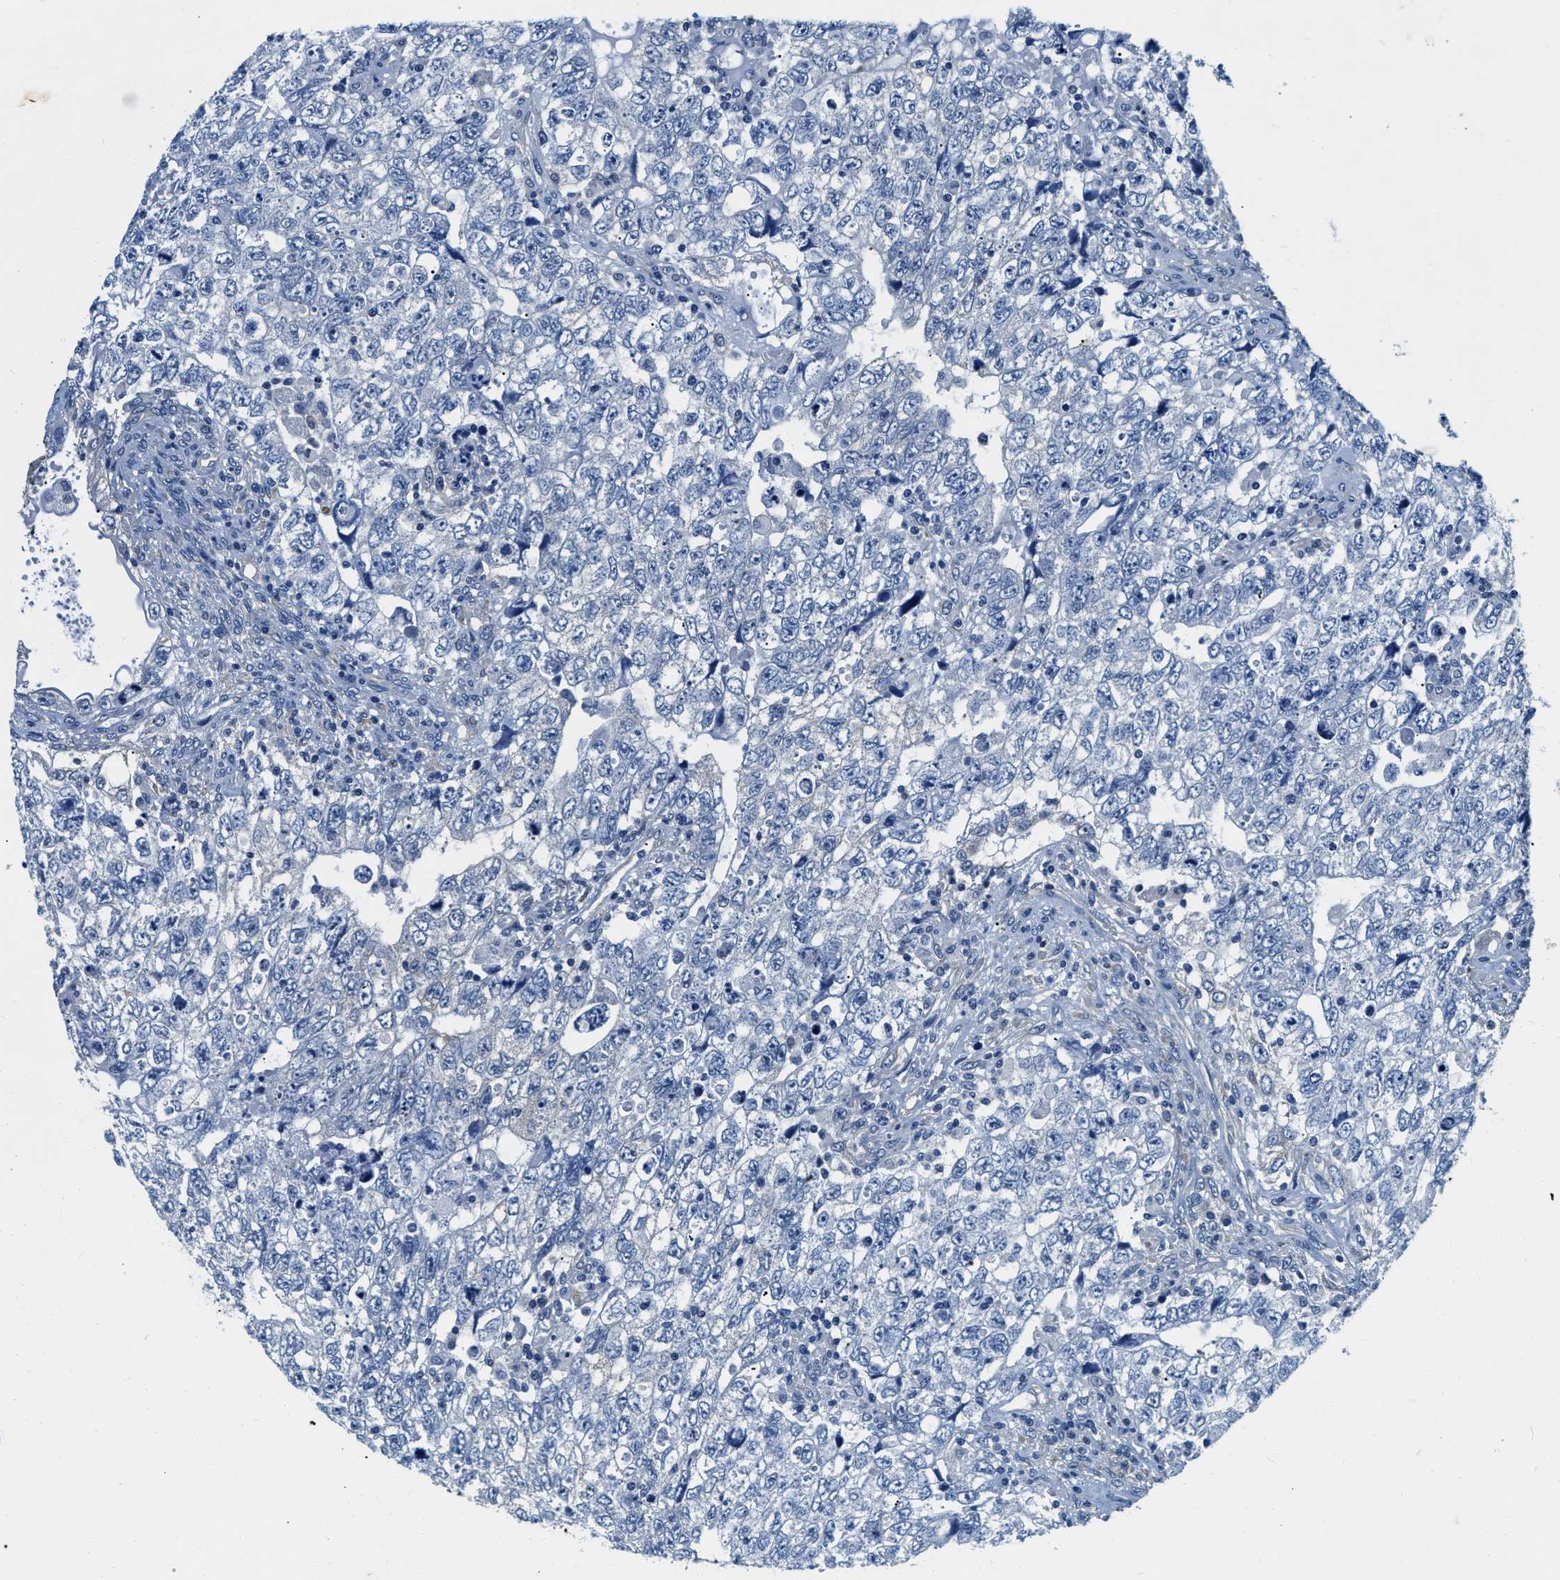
{"staining": {"intensity": "negative", "quantity": "none", "location": "none"}, "tissue": "testis cancer", "cell_type": "Tumor cells", "image_type": "cancer", "snomed": [{"axis": "morphology", "description": "Carcinoma, Embryonal, NOS"}, {"axis": "topography", "description": "Testis"}], "caption": "Protein analysis of testis cancer (embryonal carcinoma) demonstrates no significant positivity in tumor cells.", "gene": "EIF2AK2", "patient": {"sex": "male", "age": 36}}